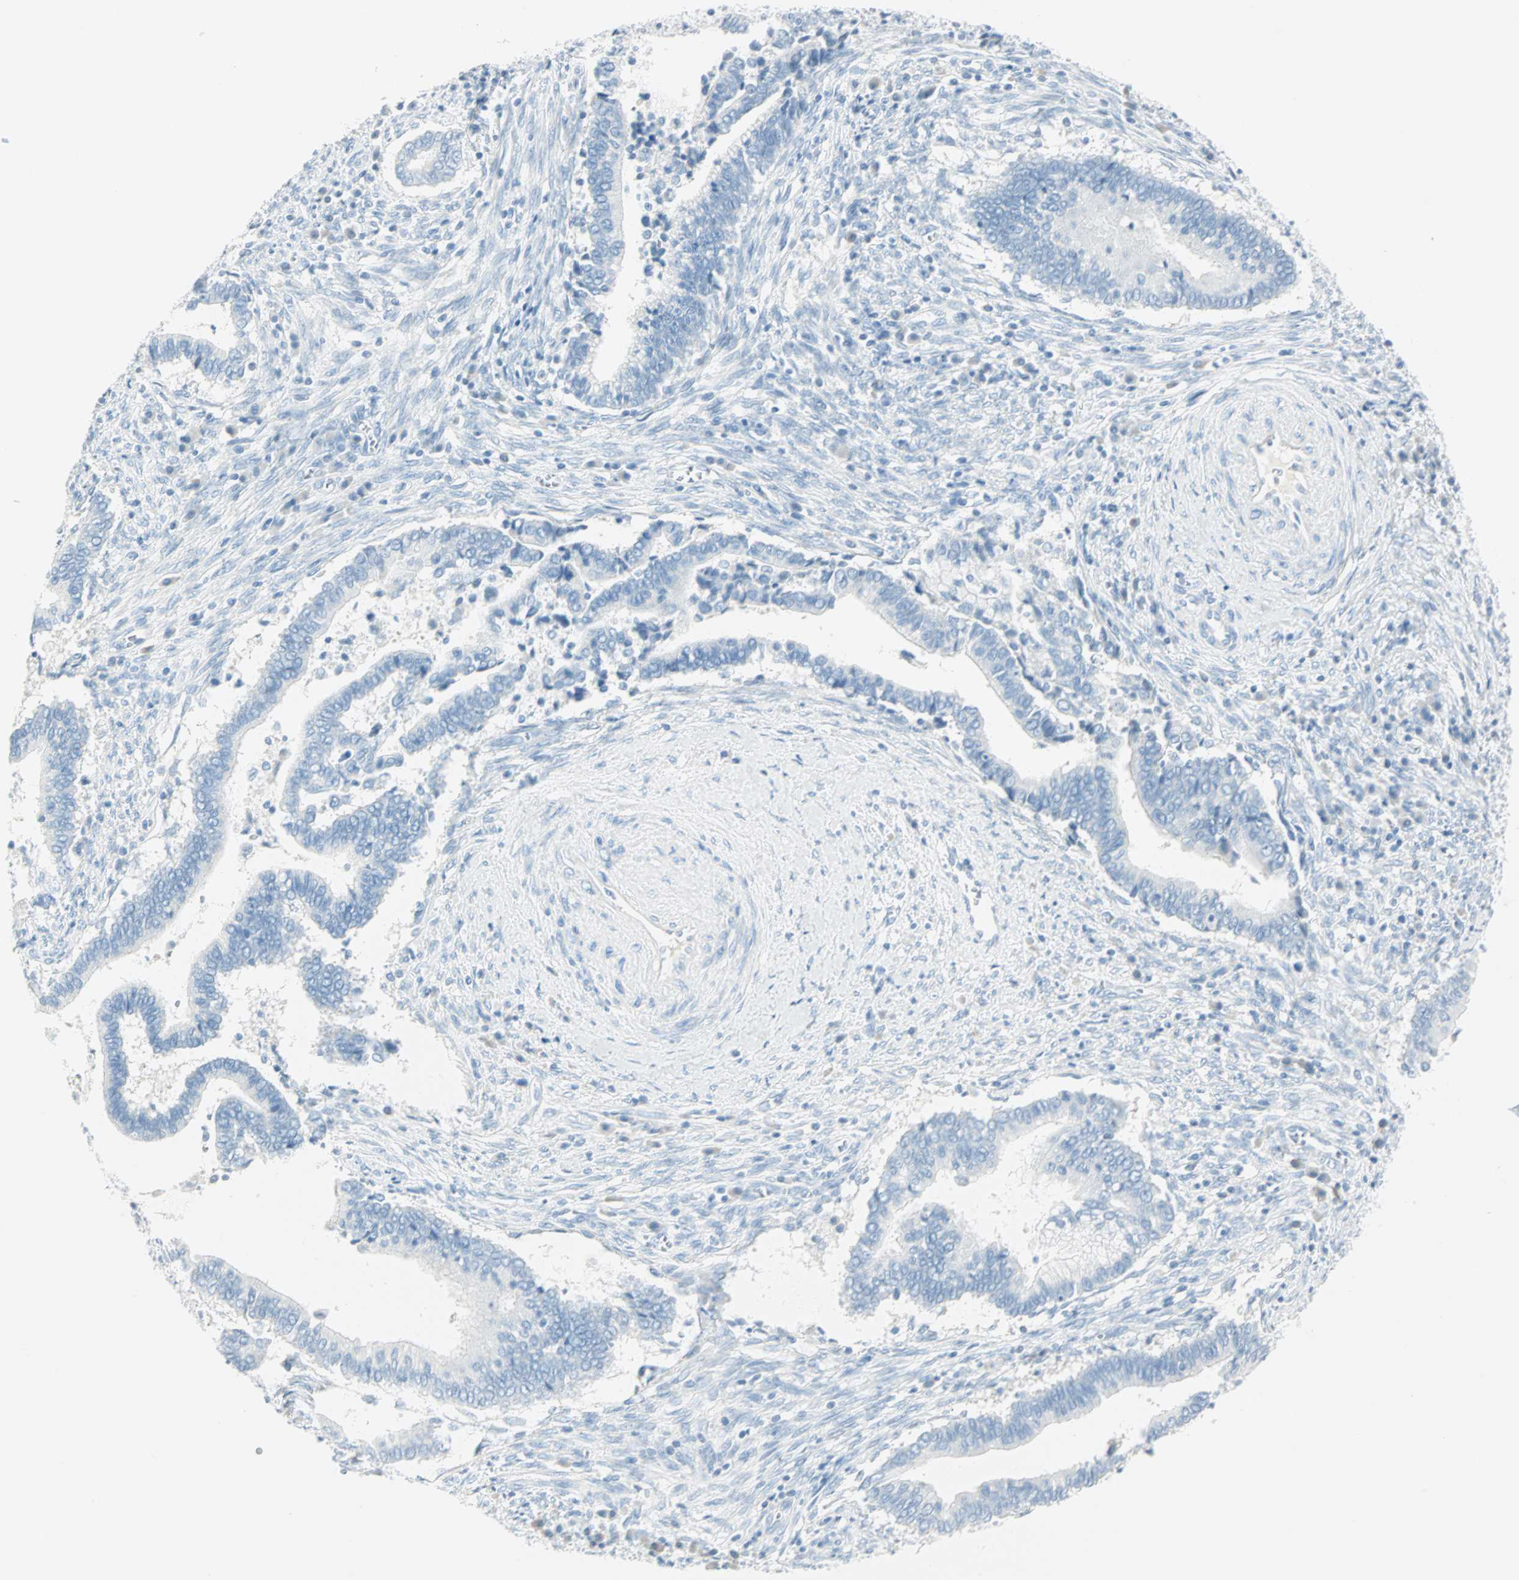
{"staining": {"intensity": "negative", "quantity": "none", "location": "none"}, "tissue": "cervical cancer", "cell_type": "Tumor cells", "image_type": "cancer", "snomed": [{"axis": "morphology", "description": "Adenocarcinoma, NOS"}, {"axis": "topography", "description": "Cervix"}], "caption": "Immunohistochemical staining of human cervical cancer (adenocarcinoma) reveals no significant expression in tumor cells.", "gene": "NES", "patient": {"sex": "female", "age": 44}}